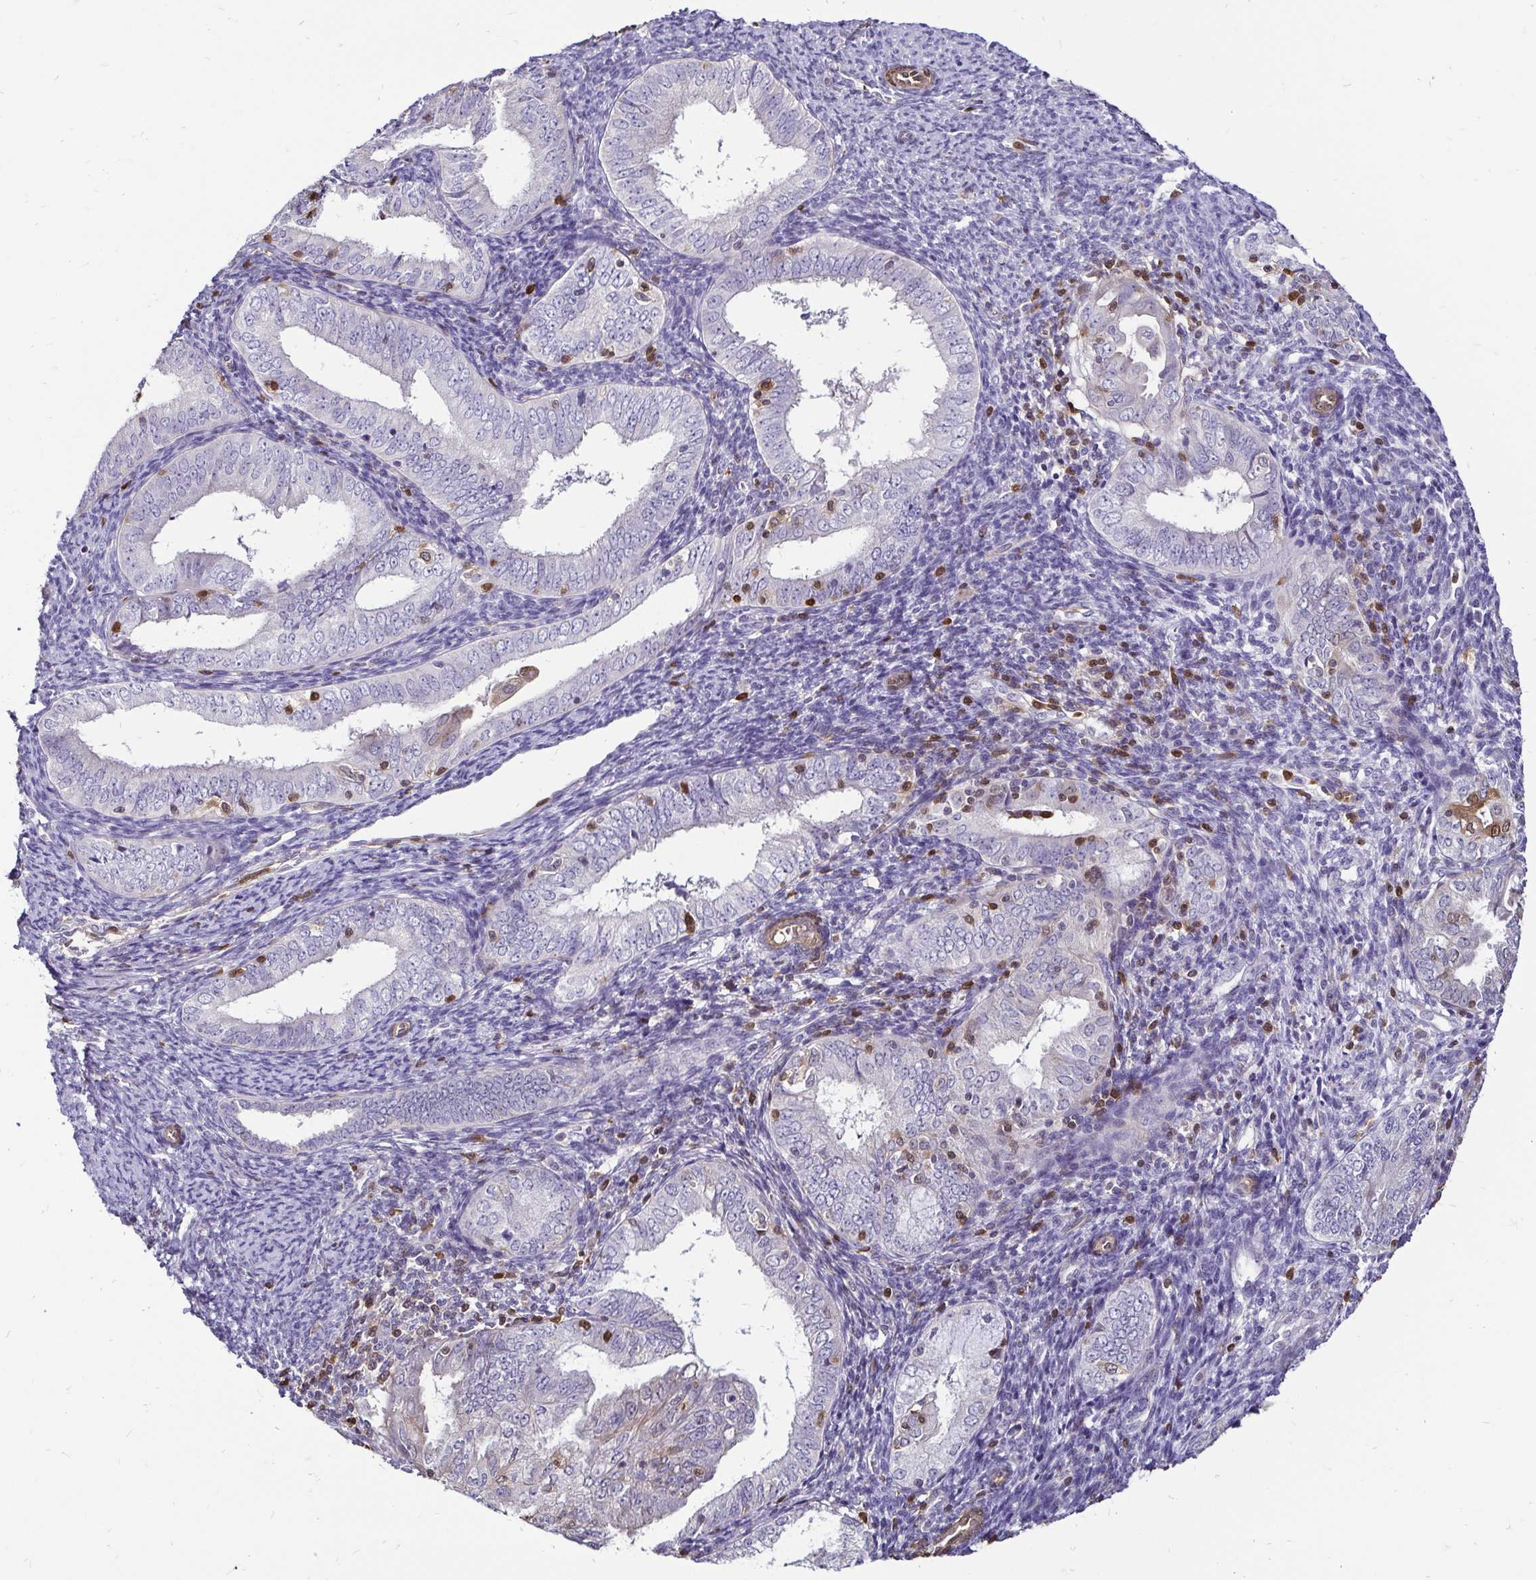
{"staining": {"intensity": "negative", "quantity": "none", "location": "none"}, "tissue": "endometrial cancer", "cell_type": "Tumor cells", "image_type": "cancer", "snomed": [{"axis": "morphology", "description": "Adenocarcinoma, NOS"}, {"axis": "topography", "description": "Endometrium"}], "caption": "A high-resolution micrograph shows immunohistochemistry (IHC) staining of endometrial cancer, which reveals no significant positivity in tumor cells.", "gene": "ZFP1", "patient": {"sex": "female", "age": 55}}